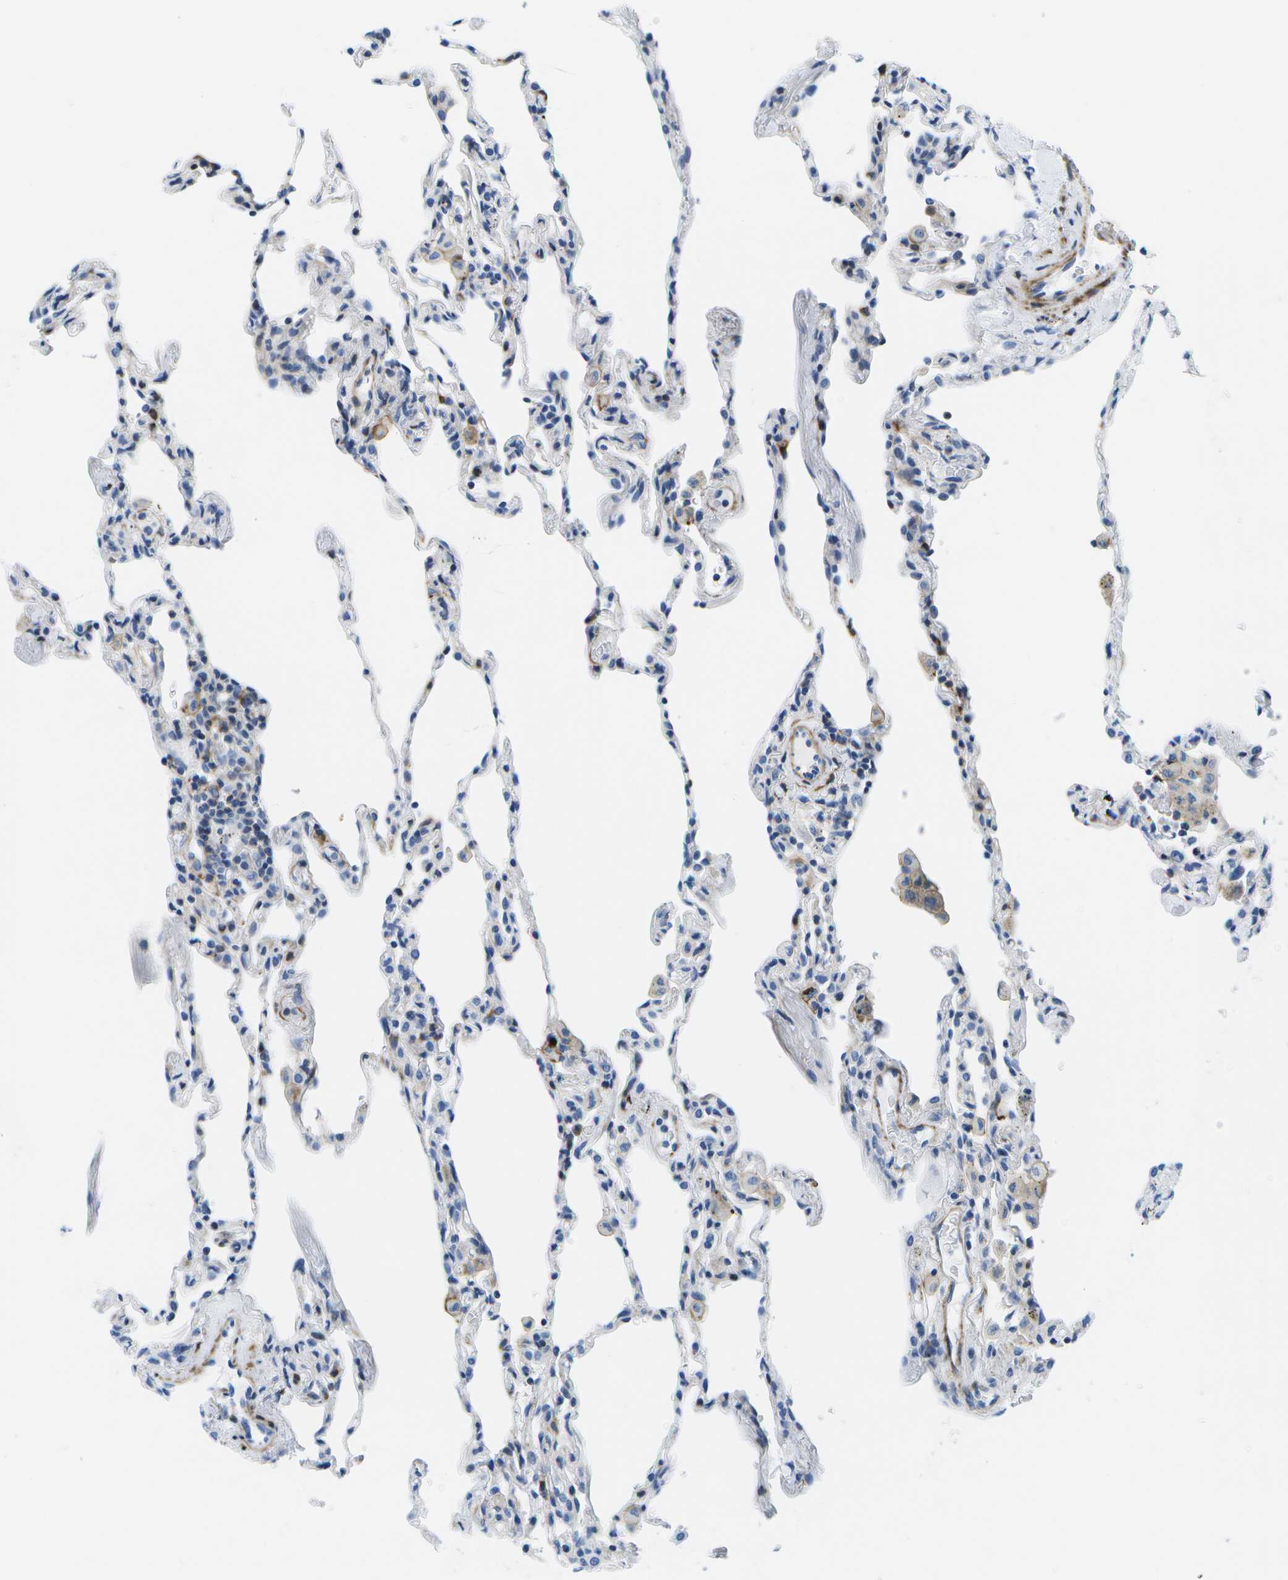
{"staining": {"intensity": "negative", "quantity": "none", "location": "none"}, "tissue": "lung", "cell_type": "Alveolar cells", "image_type": "normal", "snomed": [{"axis": "morphology", "description": "Normal tissue, NOS"}, {"axis": "topography", "description": "Lung"}], "caption": "The micrograph displays no significant expression in alveolar cells of lung. (DAB (3,3'-diaminobenzidine) IHC visualized using brightfield microscopy, high magnification).", "gene": "ADGRG6", "patient": {"sex": "male", "age": 59}}